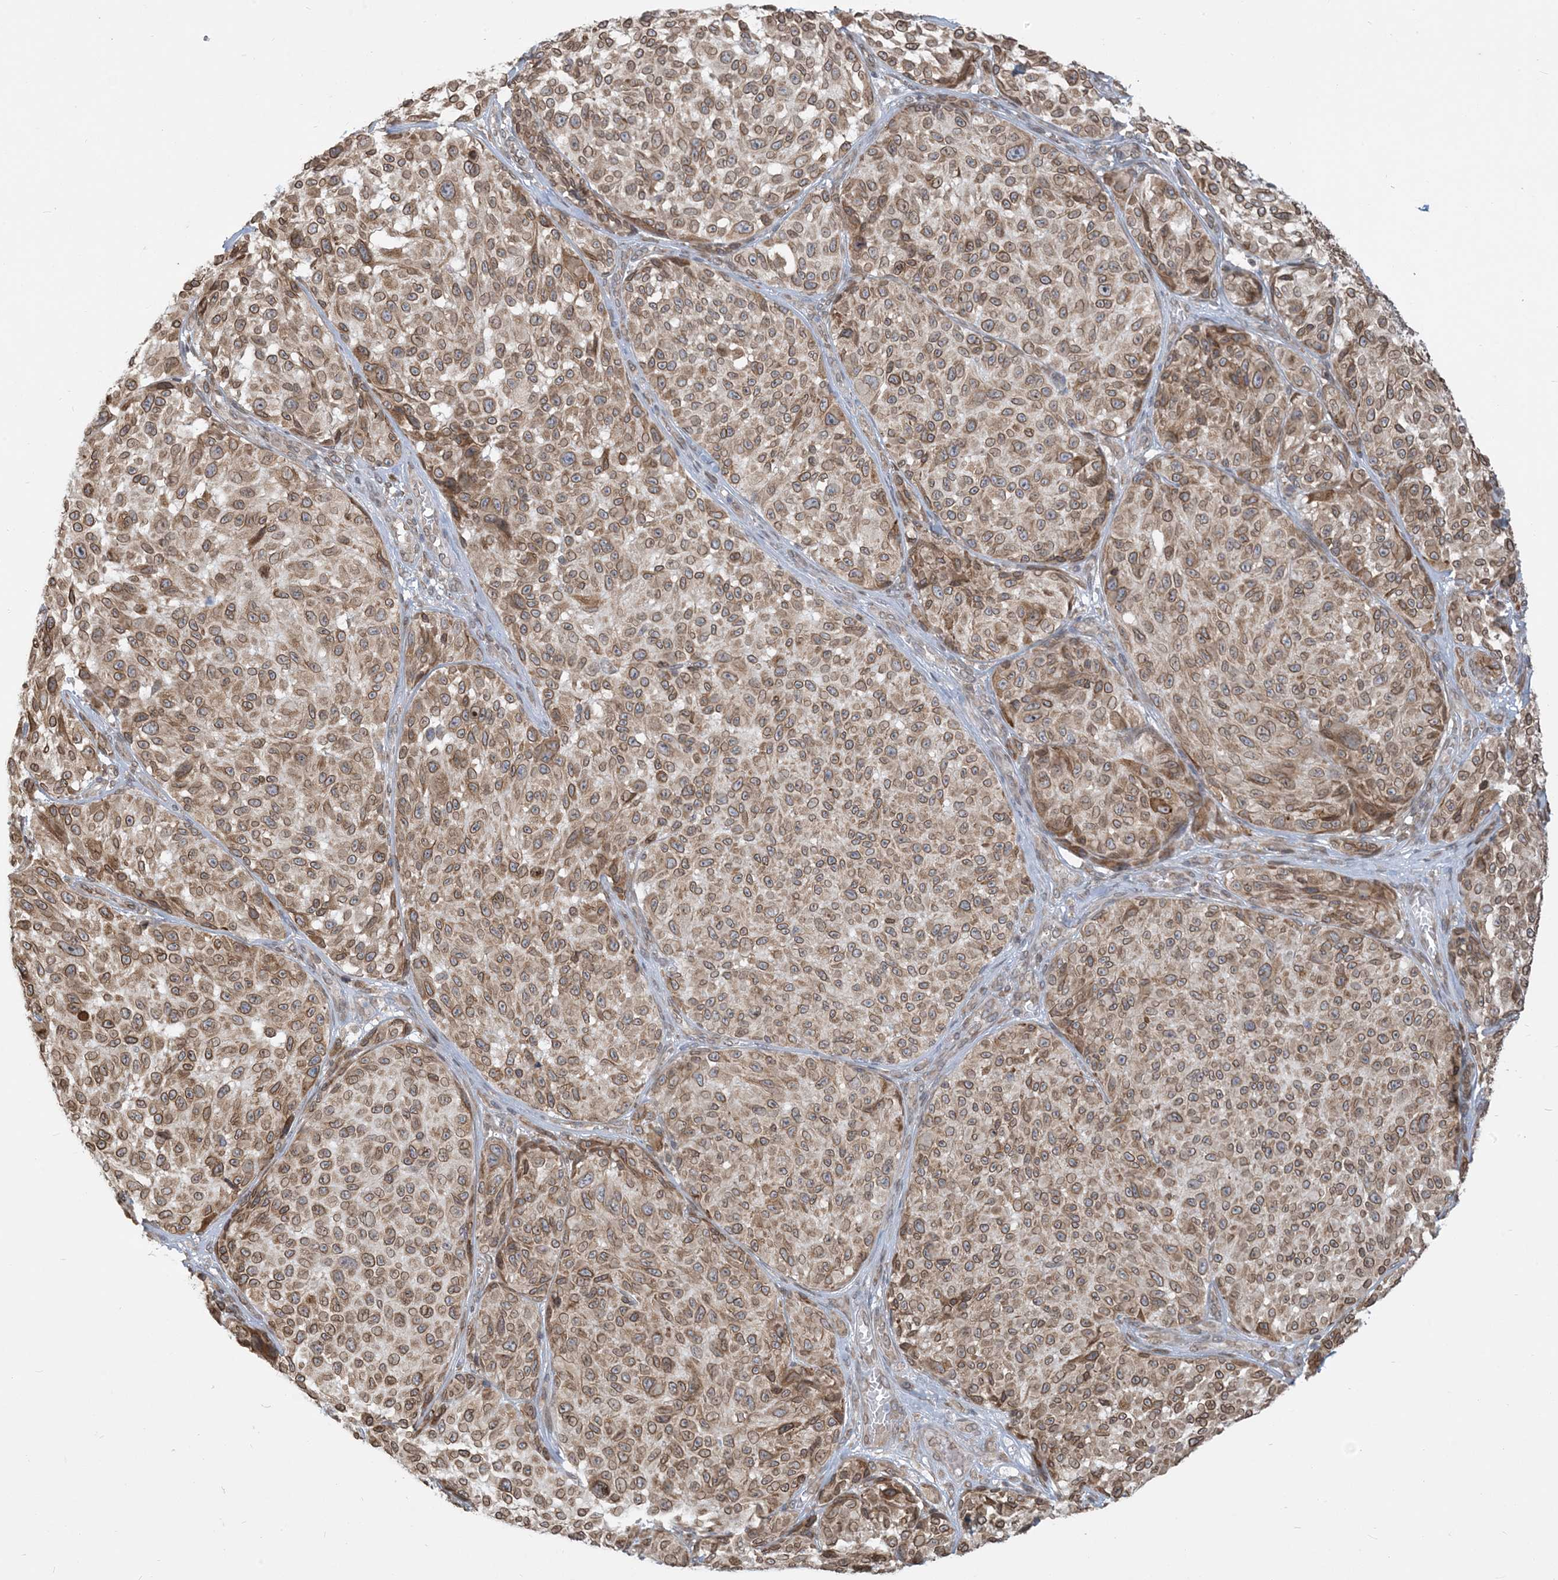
{"staining": {"intensity": "moderate", "quantity": ">75%", "location": "cytoplasmic/membranous,nuclear"}, "tissue": "melanoma", "cell_type": "Tumor cells", "image_type": "cancer", "snomed": [{"axis": "morphology", "description": "Malignant melanoma, NOS"}, {"axis": "topography", "description": "Skin"}], "caption": "The histopathology image shows immunohistochemical staining of malignant melanoma. There is moderate cytoplasmic/membranous and nuclear positivity is seen in about >75% of tumor cells.", "gene": "WWP1", "patient": {"sex": "male", "age": 83}}